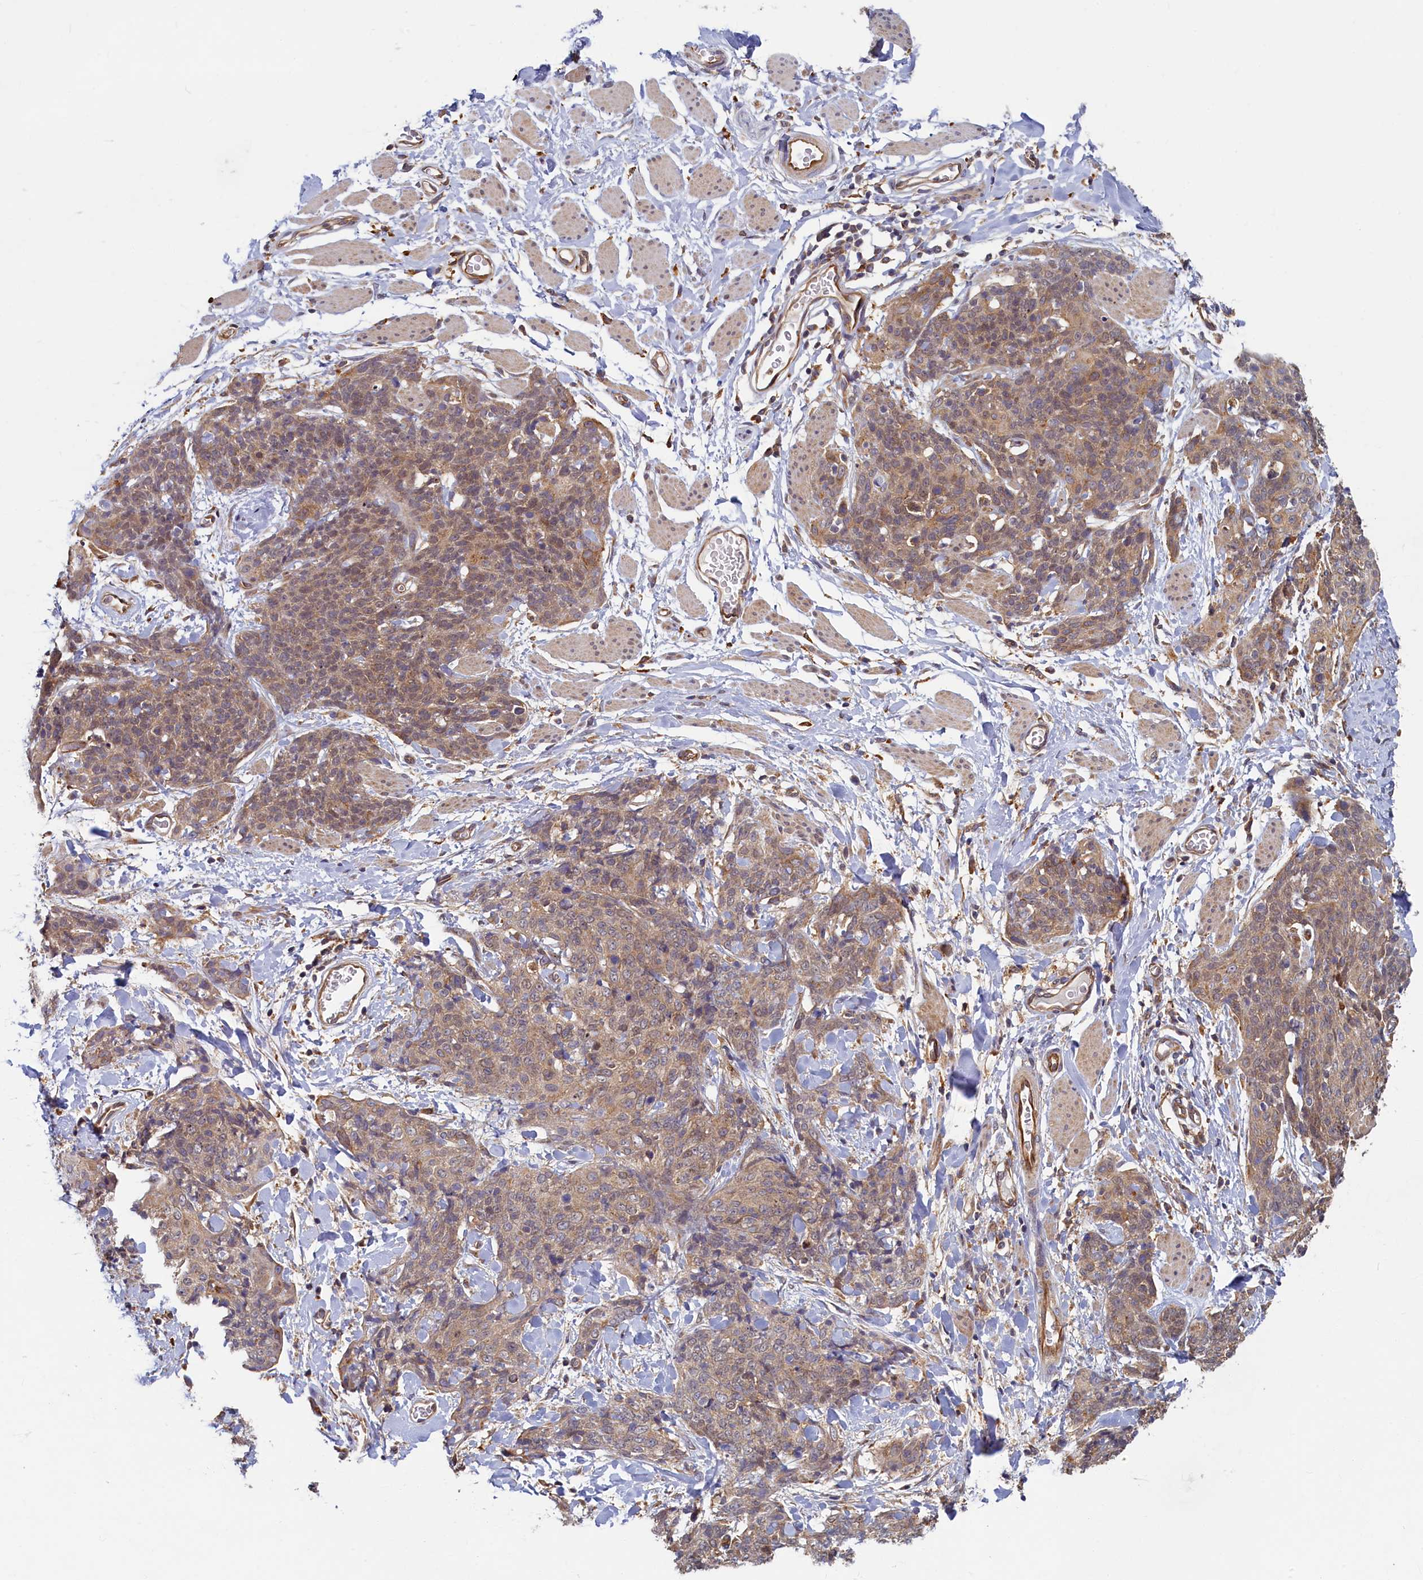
{"staining": {"intensity": "moderate", "quantity": ">75%", "location": "cytoplasmic/membranous,nuclear"}, "tissue": "skin cancer", "cell_type": "Tumor cells", "image_type": "cancer", "snomed": [{"axis": "morphology", "description": "Squamous cell carcinoma, NOS"}, {"axis": "topography", "description": "Skin"}, {"axis": "topography", "description": "Vulva"}], "caption": "Immunohistochemical staining of human skin squamous cell carcinoma shows moderate cytoplasmic/membranous and nuclear protein staining in about >75% of tumor cells.", "gene": "STX12", "patient": {"sex": "female", "age": 85}}